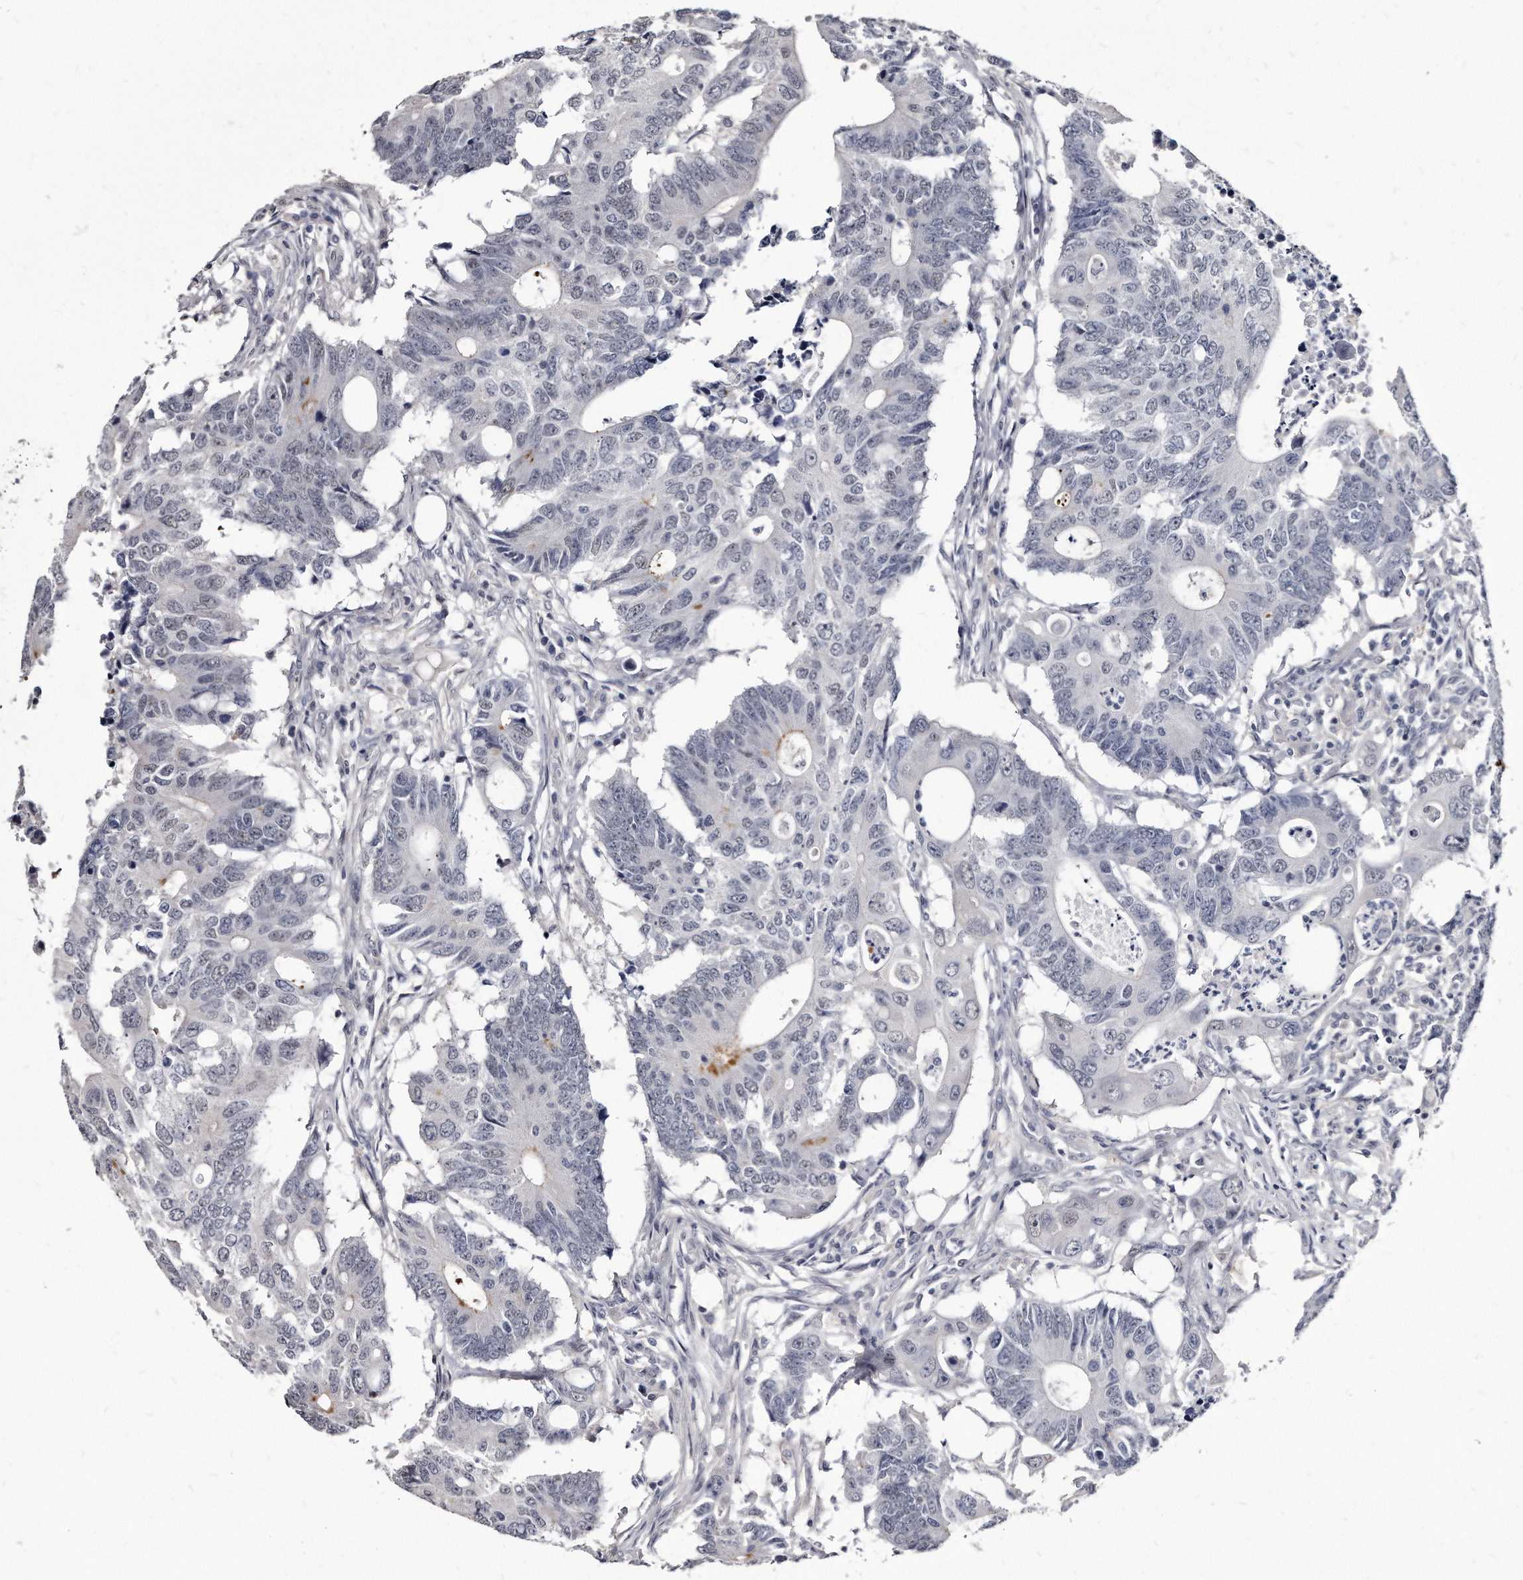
{"staining": {"intensity": "negative", "quantity": "none", "location": "none"}, "tissue": "colorectal cancer", "cell_type": "Tumor cells", "image_type": "cancer", "snomed": [{"axis": "morphology", "description": "Adenocarcinoma, NOS"}, {"axis": "topography", "description": "Colon"}], "caption": "The image displays no significant positivity in tumor cells of colorectal cancer.", "gene": "KLHDC3", "patient": {"sex": "male", "age": 71}}